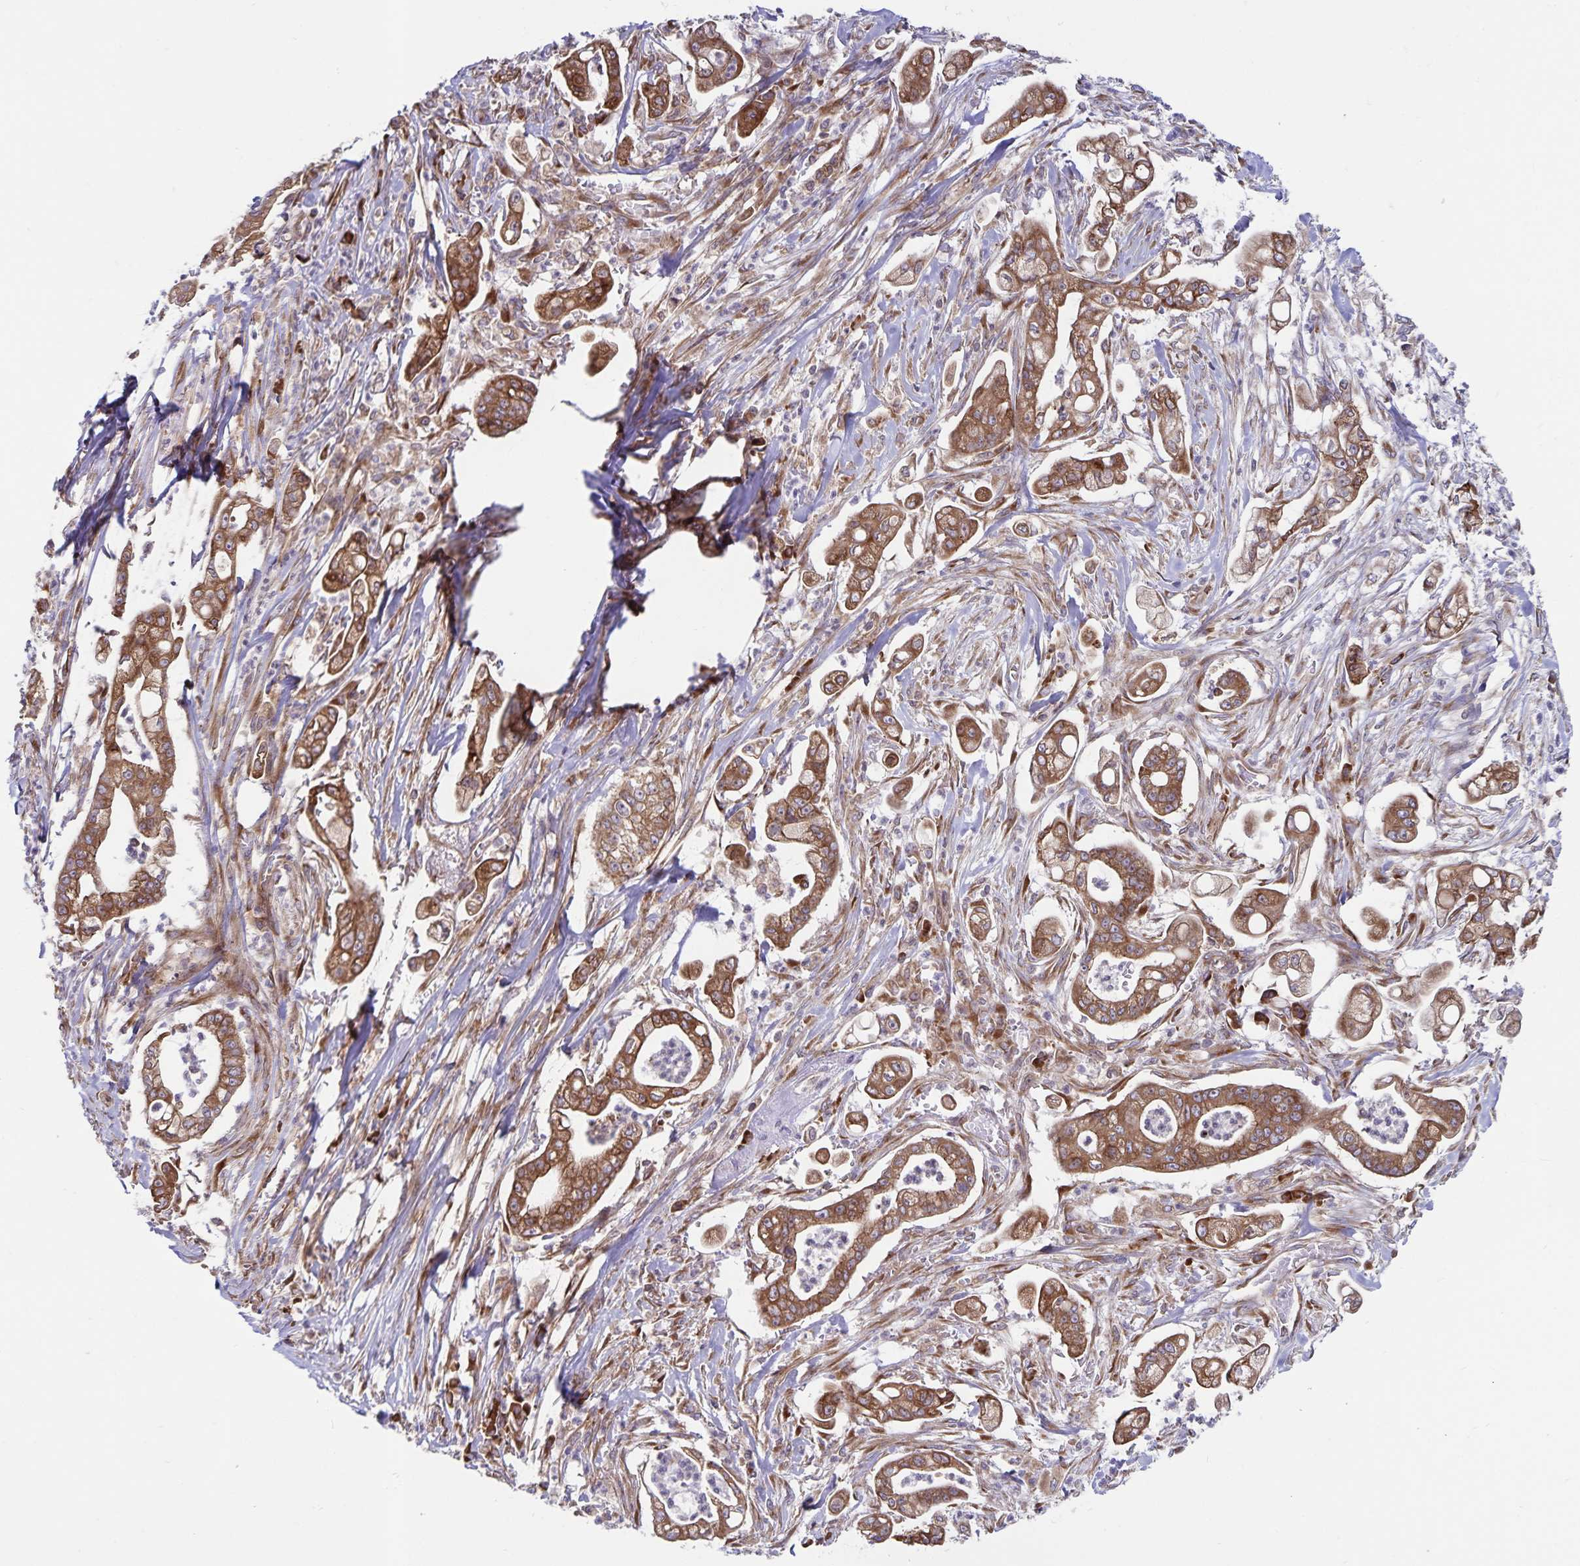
{"staining": {"intensity": "moderate", "quantity": ">75%", "location": "cytoplasmic/membranous"}, "tissue": "pancreatic cancer", "cell_type": "Tumor cells", "image_type": "cancer", "snomed": [{"axis": "morphology", "description": "Adenocarcinoma, NOS"}, {"axis": "topography", "description": "Pancreas"}], "caption": "DAB (3,3'-diaminobenzidine) immunohistochemical staining of pancreatic cancer shows moderate cytoplasmic/membranous protein expression in approximately >75% of tumor cells. Using DAB (brown) and hematoxylin (blue) stains, captured at high magnification using brightfield microscopy.", "gene": "SEC62", "patient": {"sex": "female", "age": 69}}